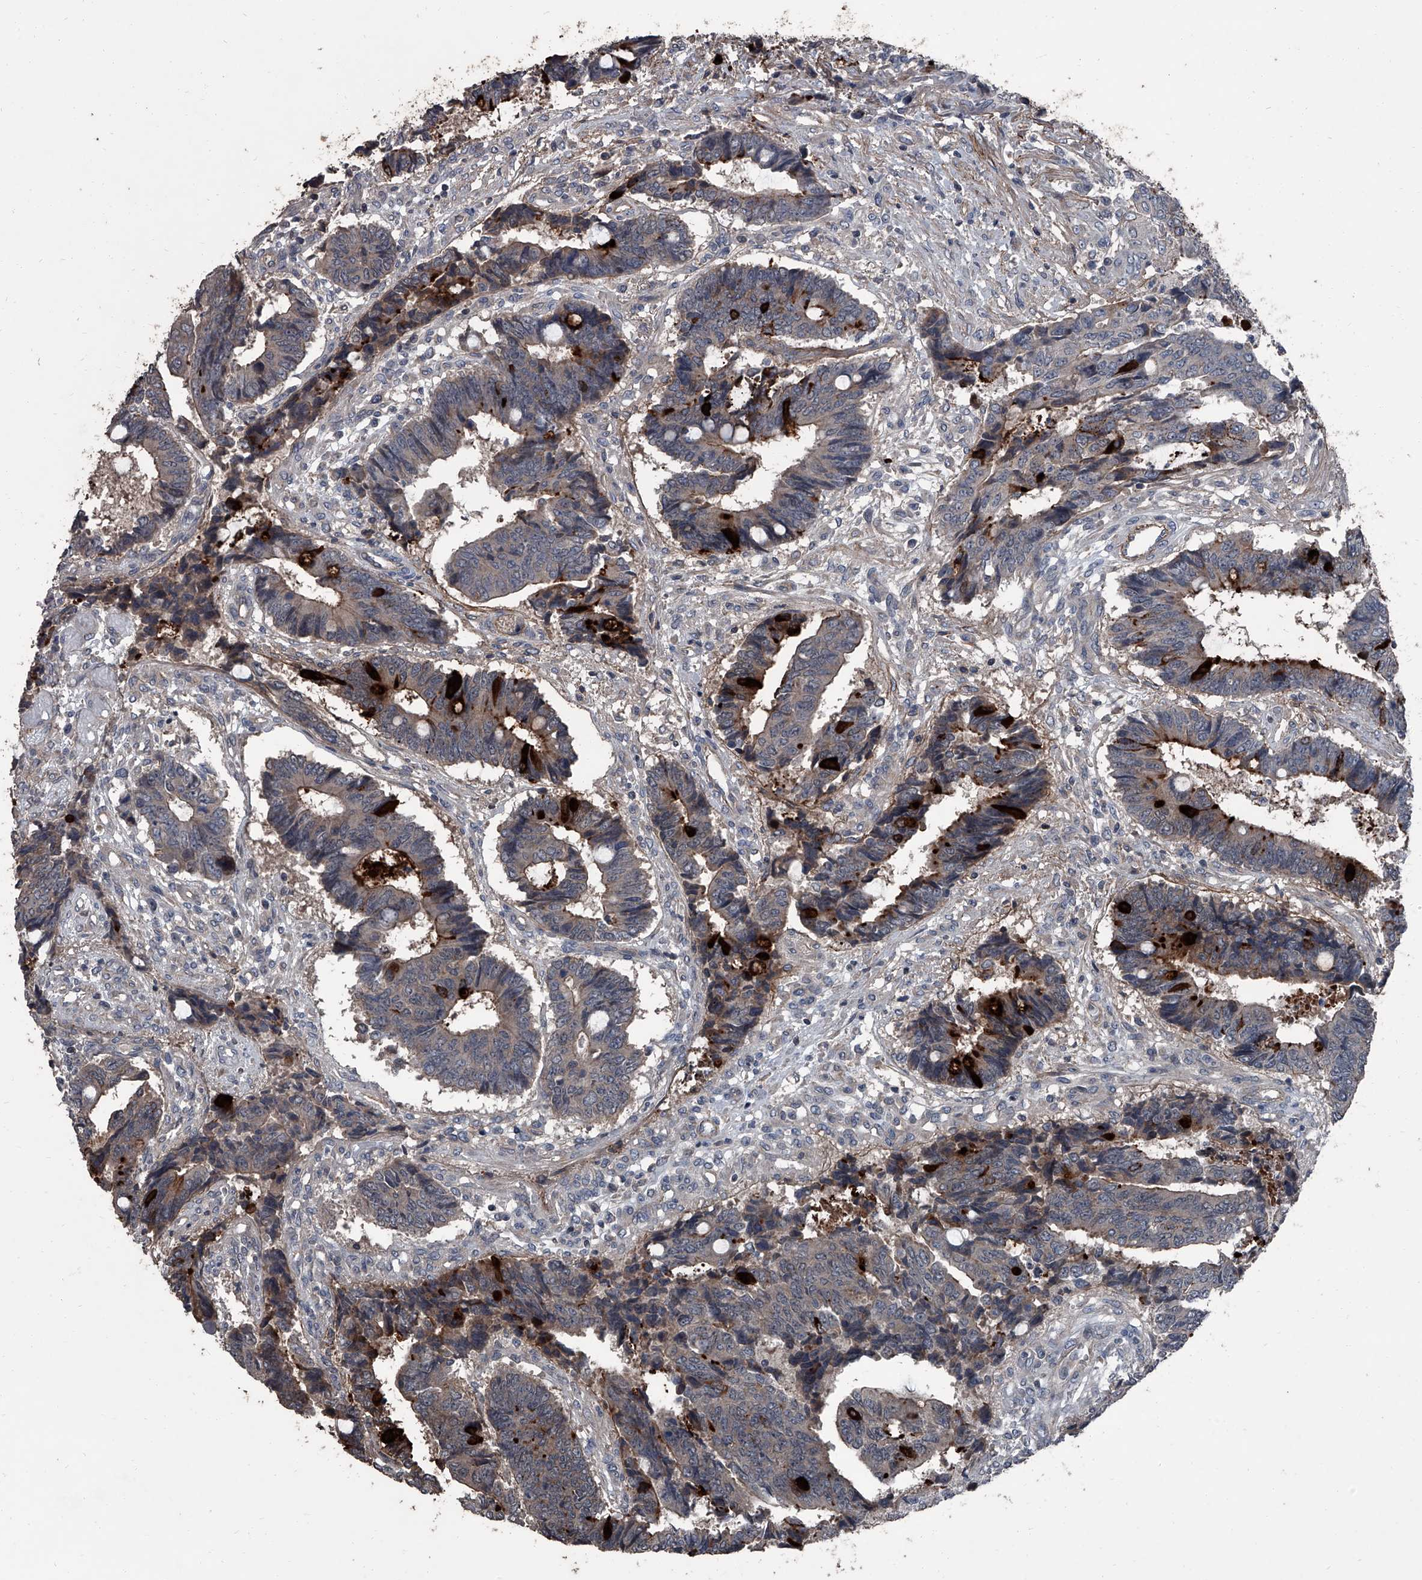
{"staining": {"intensity": "moderate", "quantity": "<25%", "location": "cytoplasmic/membranous"}, "tissue": "colorectal cancer", "cell_type": "Tumor cells", "image_type": "cancer", "snomed": [{"axis": "morphology", "description": "Adenocarcinoma, NOS"}, {"axis": "topography", "description": "Rectum"}], "caption": "DAB (3,3'-diaminobenzidine) immunohistochemical staining of colorectal cancer (adenocarcinoma) demonstrates moderate cytoplasmic/membranous protein positivity in about <25% of tumor cells. Using DAB (brown) and hematoxylin (blue) stains, captured at high magnification using brightfield microscopy.", "gene": "OARD1", "patient": {"sex": "male", "age": 84}}